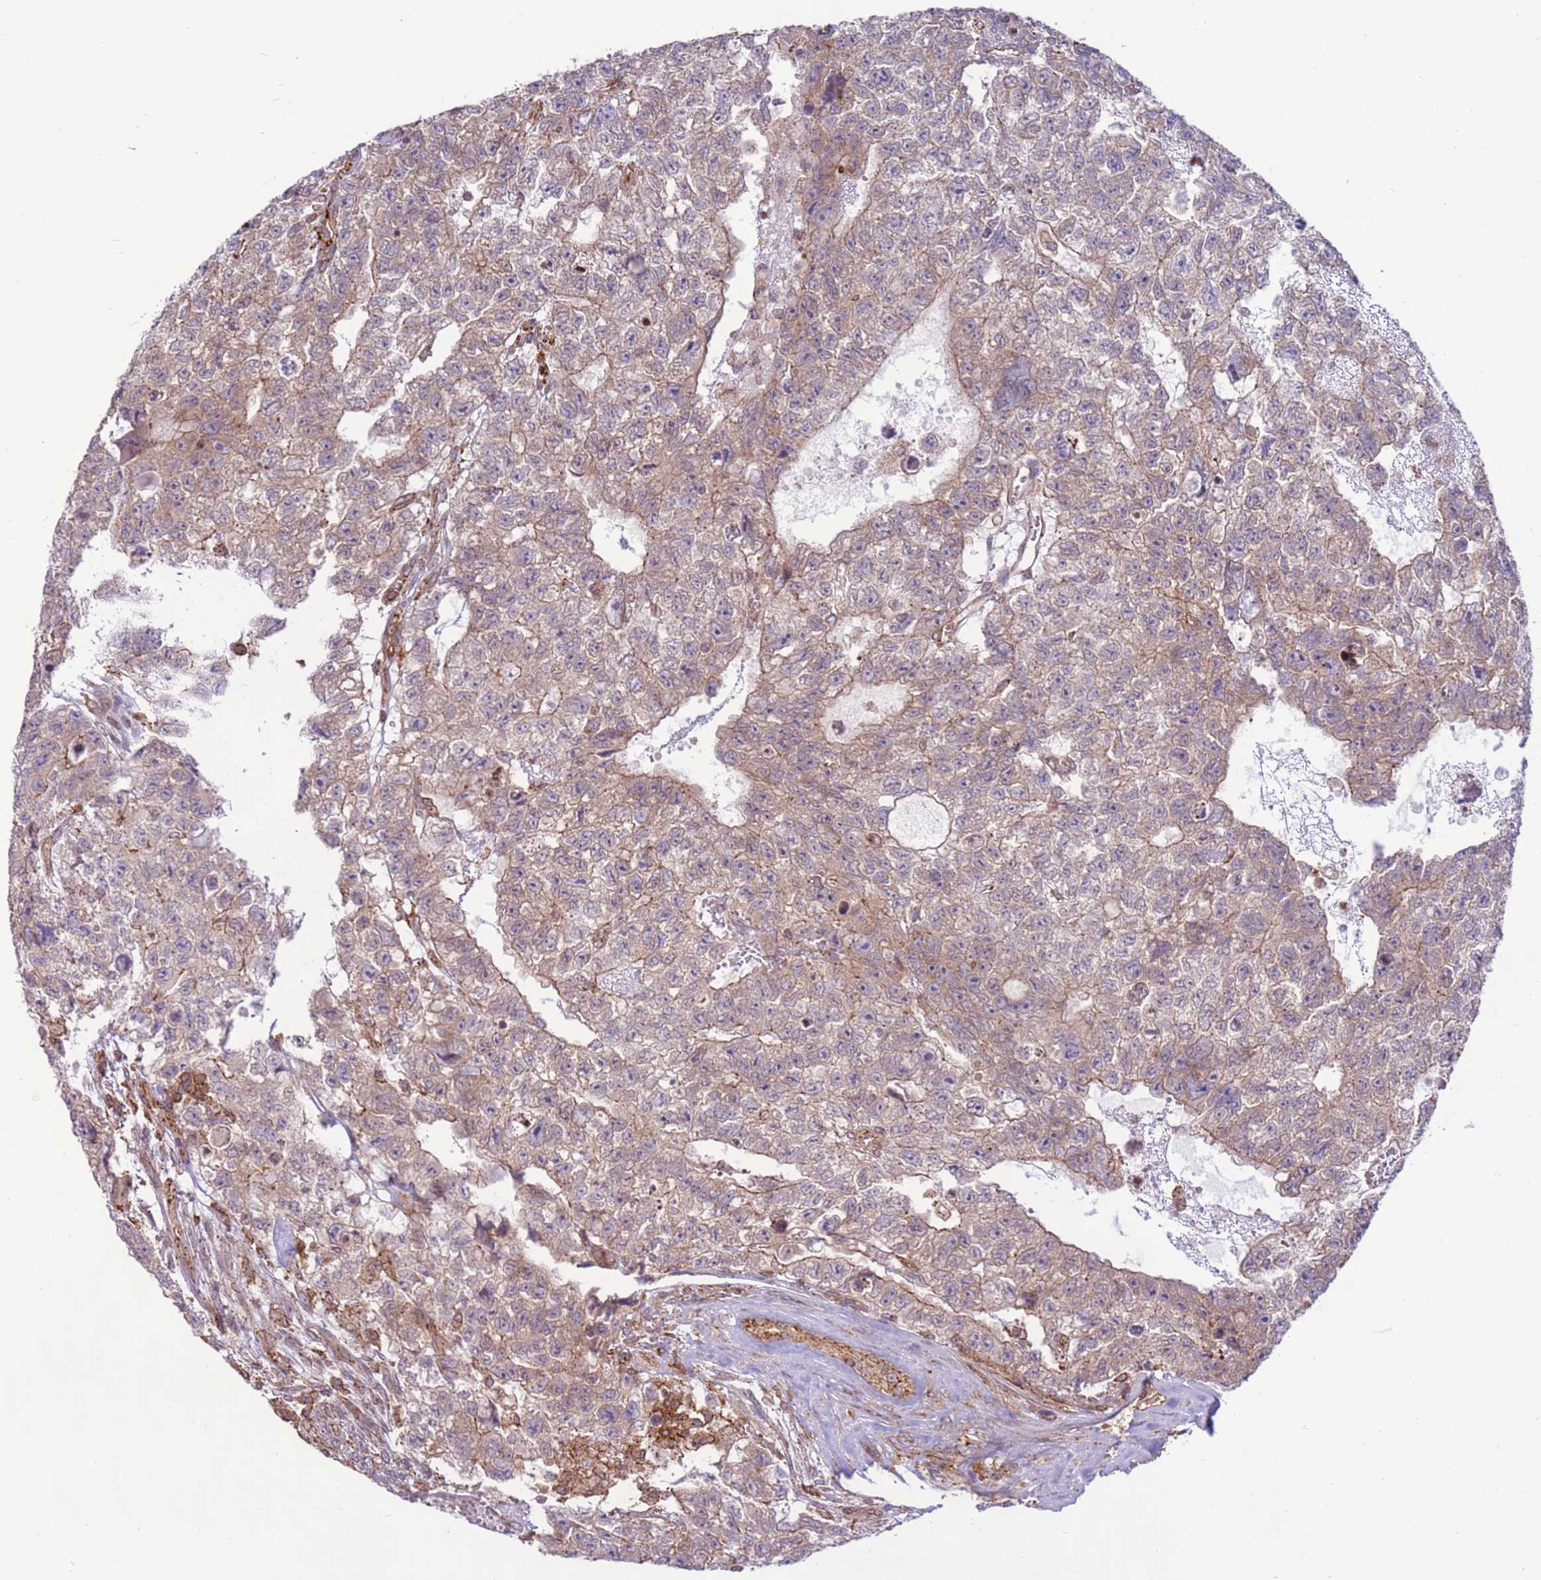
{"staining": {"intensity": "weak", "quantity": "25%-75%", "location": "cytoplasmic/membranous"}, "tissue": "testis cancer", "cell_type": "Tumor cells", "image_type": "cancer", "snomed": [{"axis": "morphology", "description": "Carcinoma, Embryonal, NOS"}, {"axis": "topography", "description": "Testis"}], "caption": "Immunohistochemistry (IHC) photomicrograph of neoplastic tissue: human testis cancer stained using IHC exhibits low levels of weak protein expression localized specifically in the cytoplasmic/membranous of tumor cells, appearing as a cytoplasmic/membranous brown color.", "gene": "DDX19B", "patient": {"sex": "male", "age": 26}}